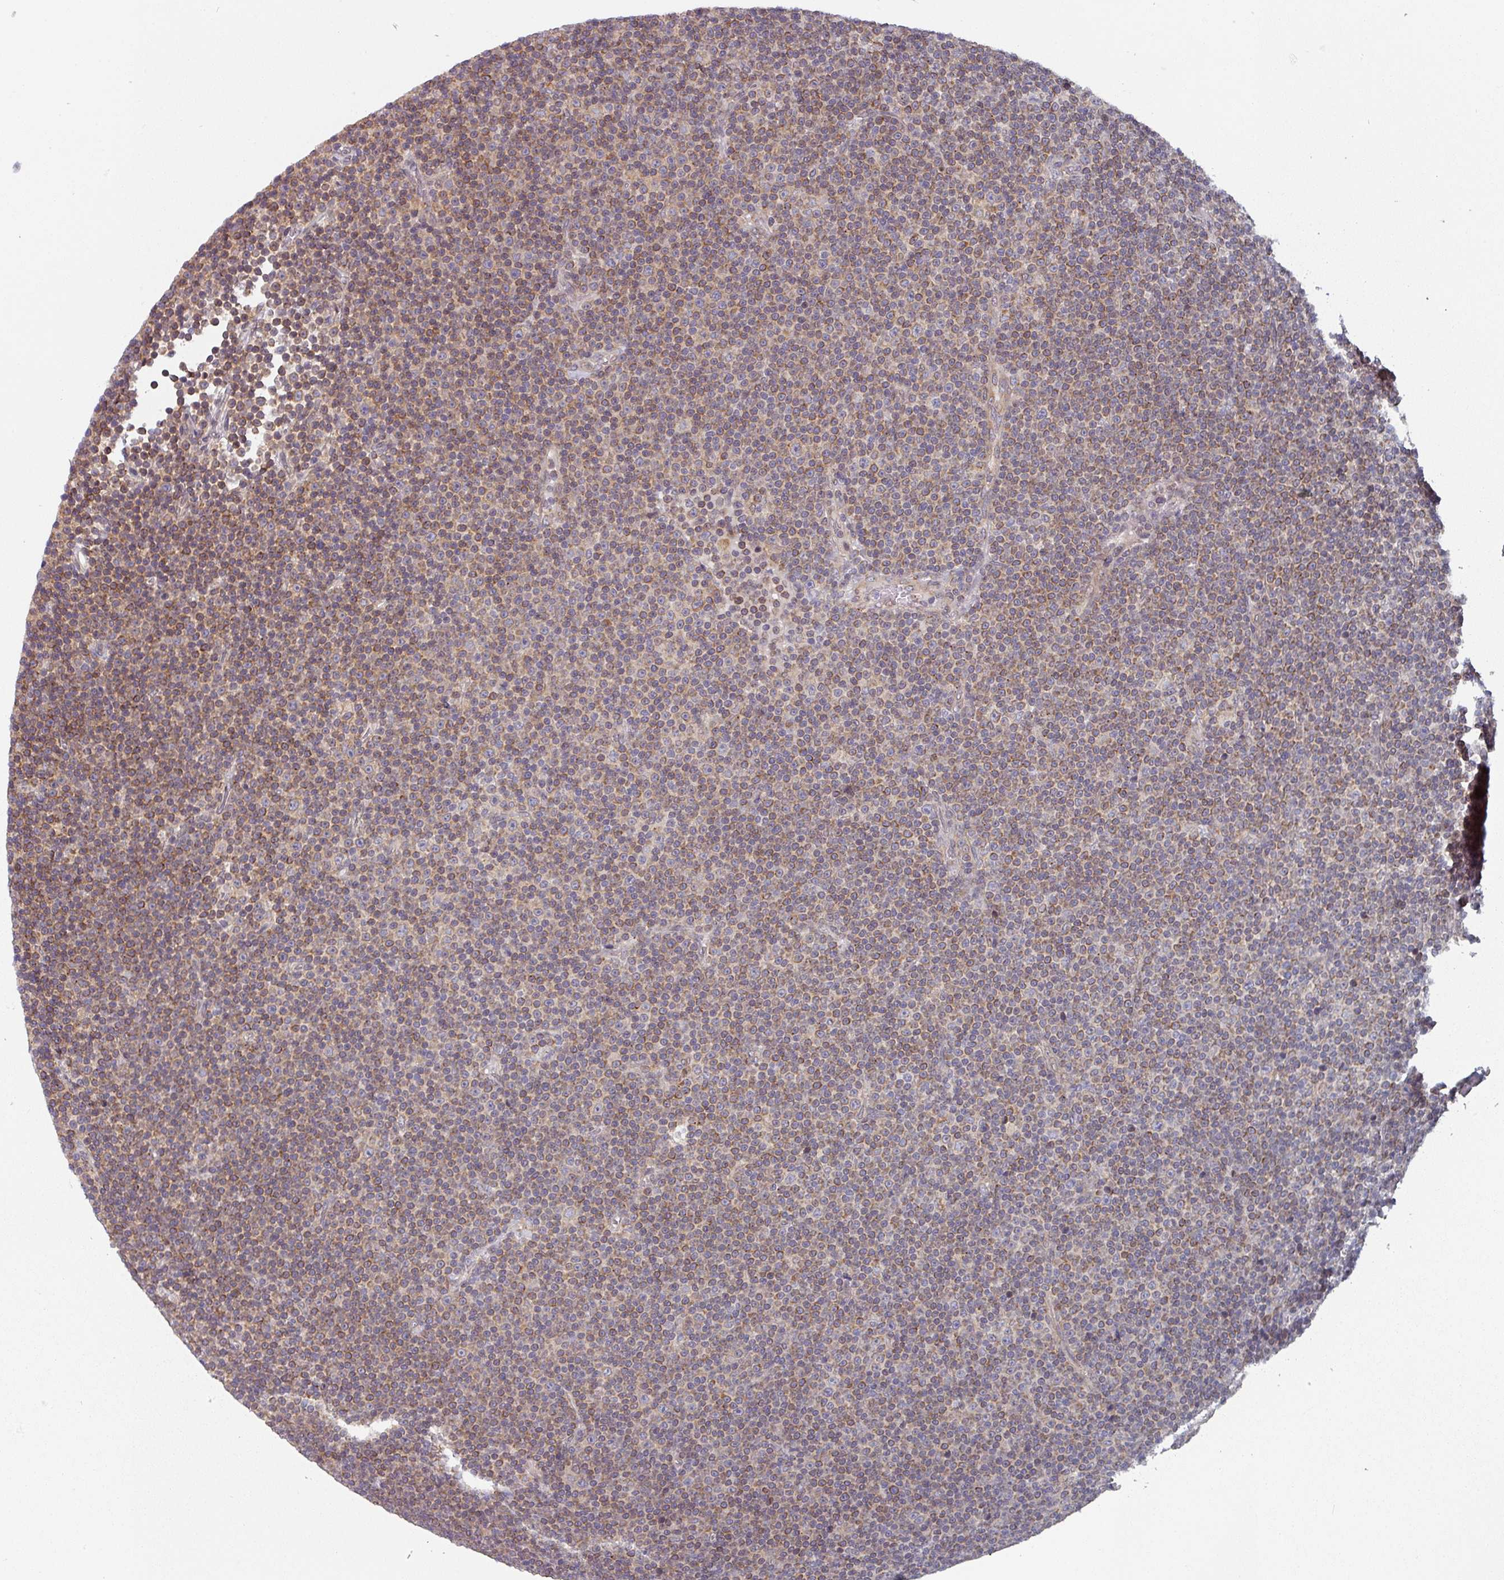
{"staining": {"intensity": "moderate", "quantity": ">75%", "location": "cytoplasmic/membranous"}, "tissue": "lymphoma", "cell_type": "Tumor cells", "image_type": "cancer", "snomed": [{"axis": "morphology", "description": "Malignant lymphoma, non-Hodgkin's type, Low grade"}, {"axis": "topography", "description": "Lymph node"}], "caption": "A medium amount of moderate cytoplasmic/membranous staining is present in approximately >75% of tumor cells in lymphoma tissue.", "gene": "TAPT1", "patient": {"sex": "female", "age": 67}}